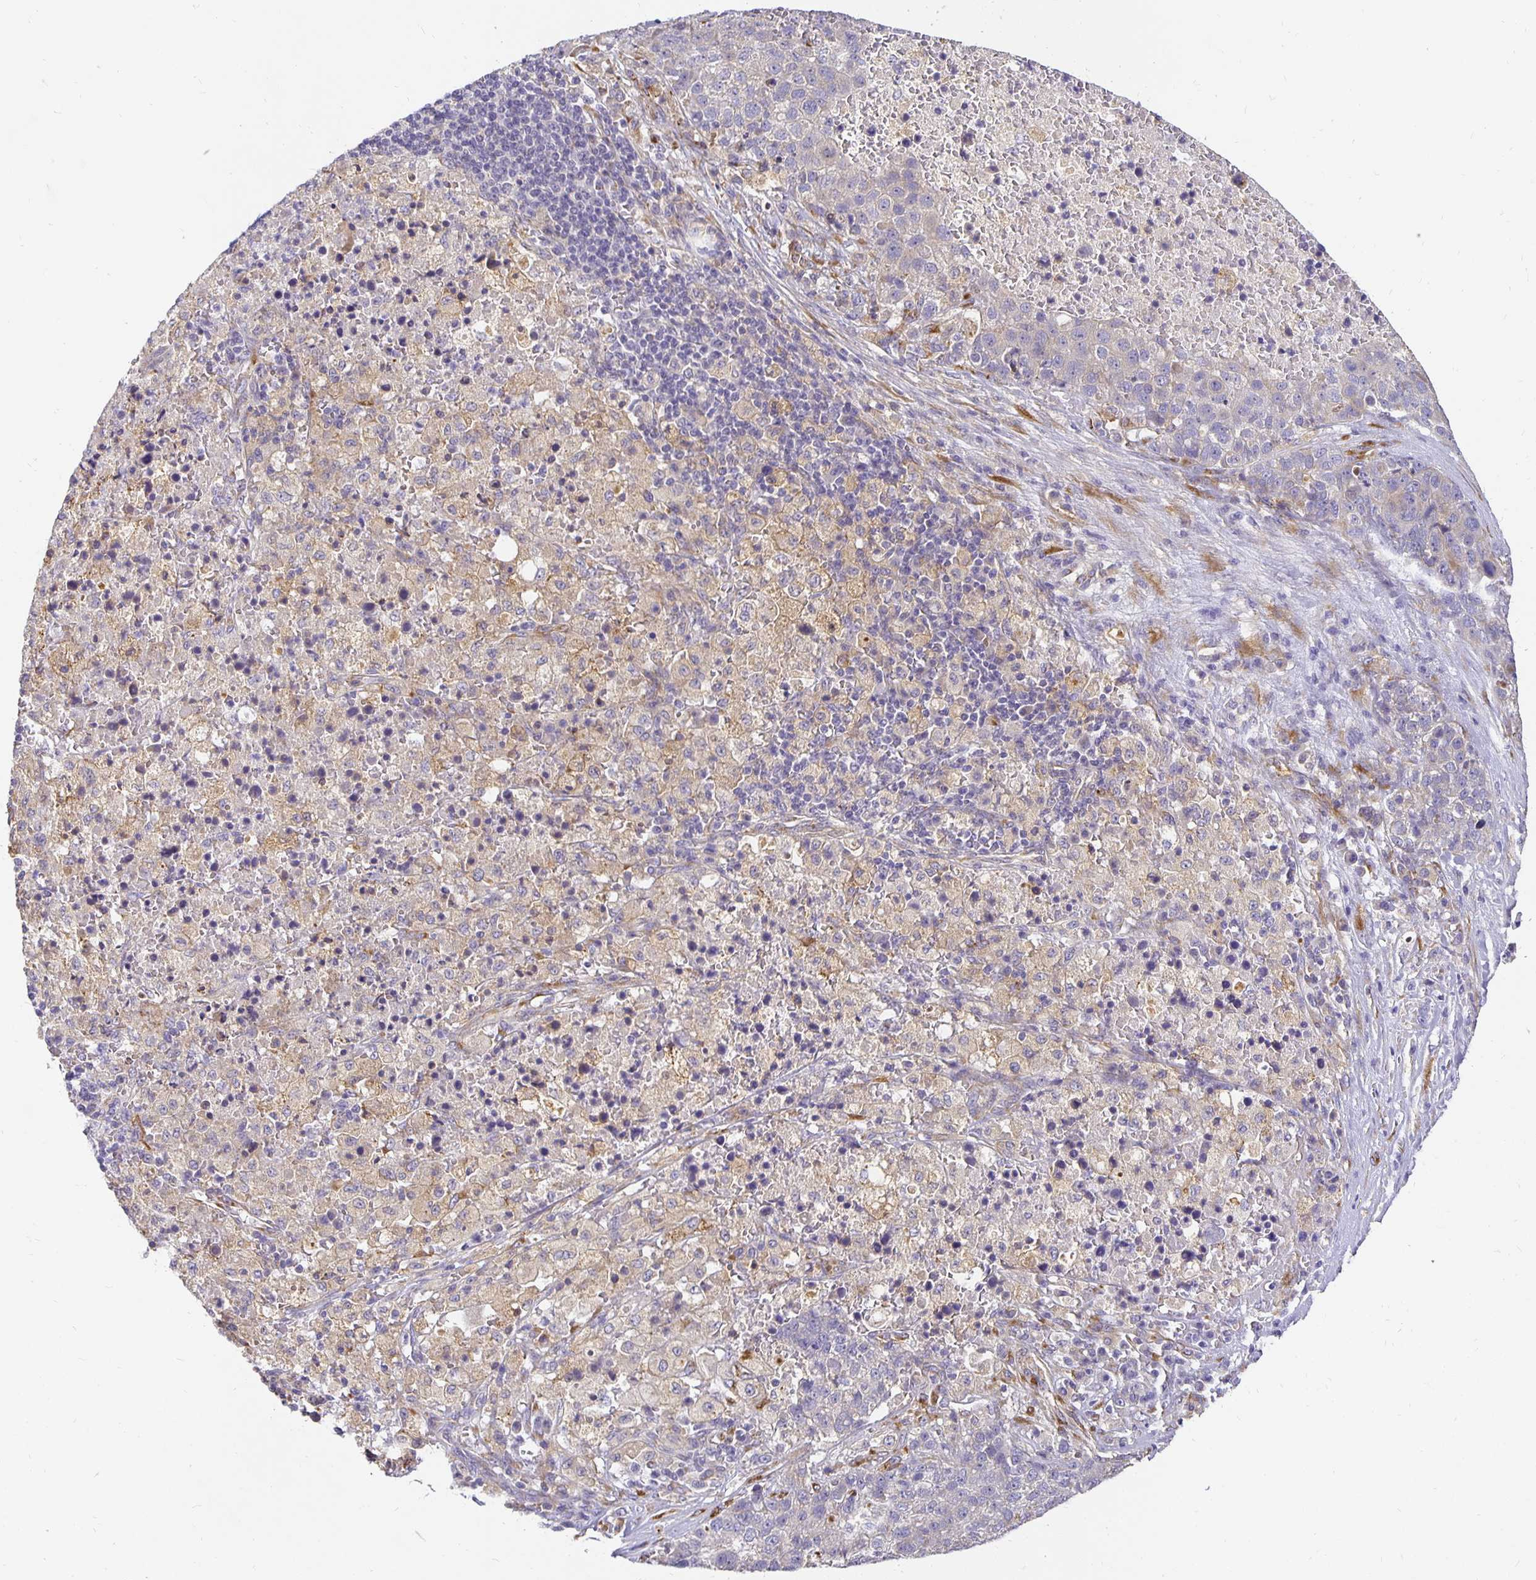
{"staining": {"intensity": "negative", "quantity": "none", "location": "none"}, "tissue": "pancreatic cancer", "cell_type": "Tumor cells", "image_type": "cancer", "snomed": [{"axis": "morphology", "description": "Adenocarcinoma, NOS"}, {"axis": "topography", "description": "Pancreas"}], "caption": "This is an immunohistochemistry histopathology image of pancreatic cancer (adenocarcinoma). There is no positivity in tumor cells.", "gene": "PLOD1", "patient": {"sex": "female", "age": 61}}